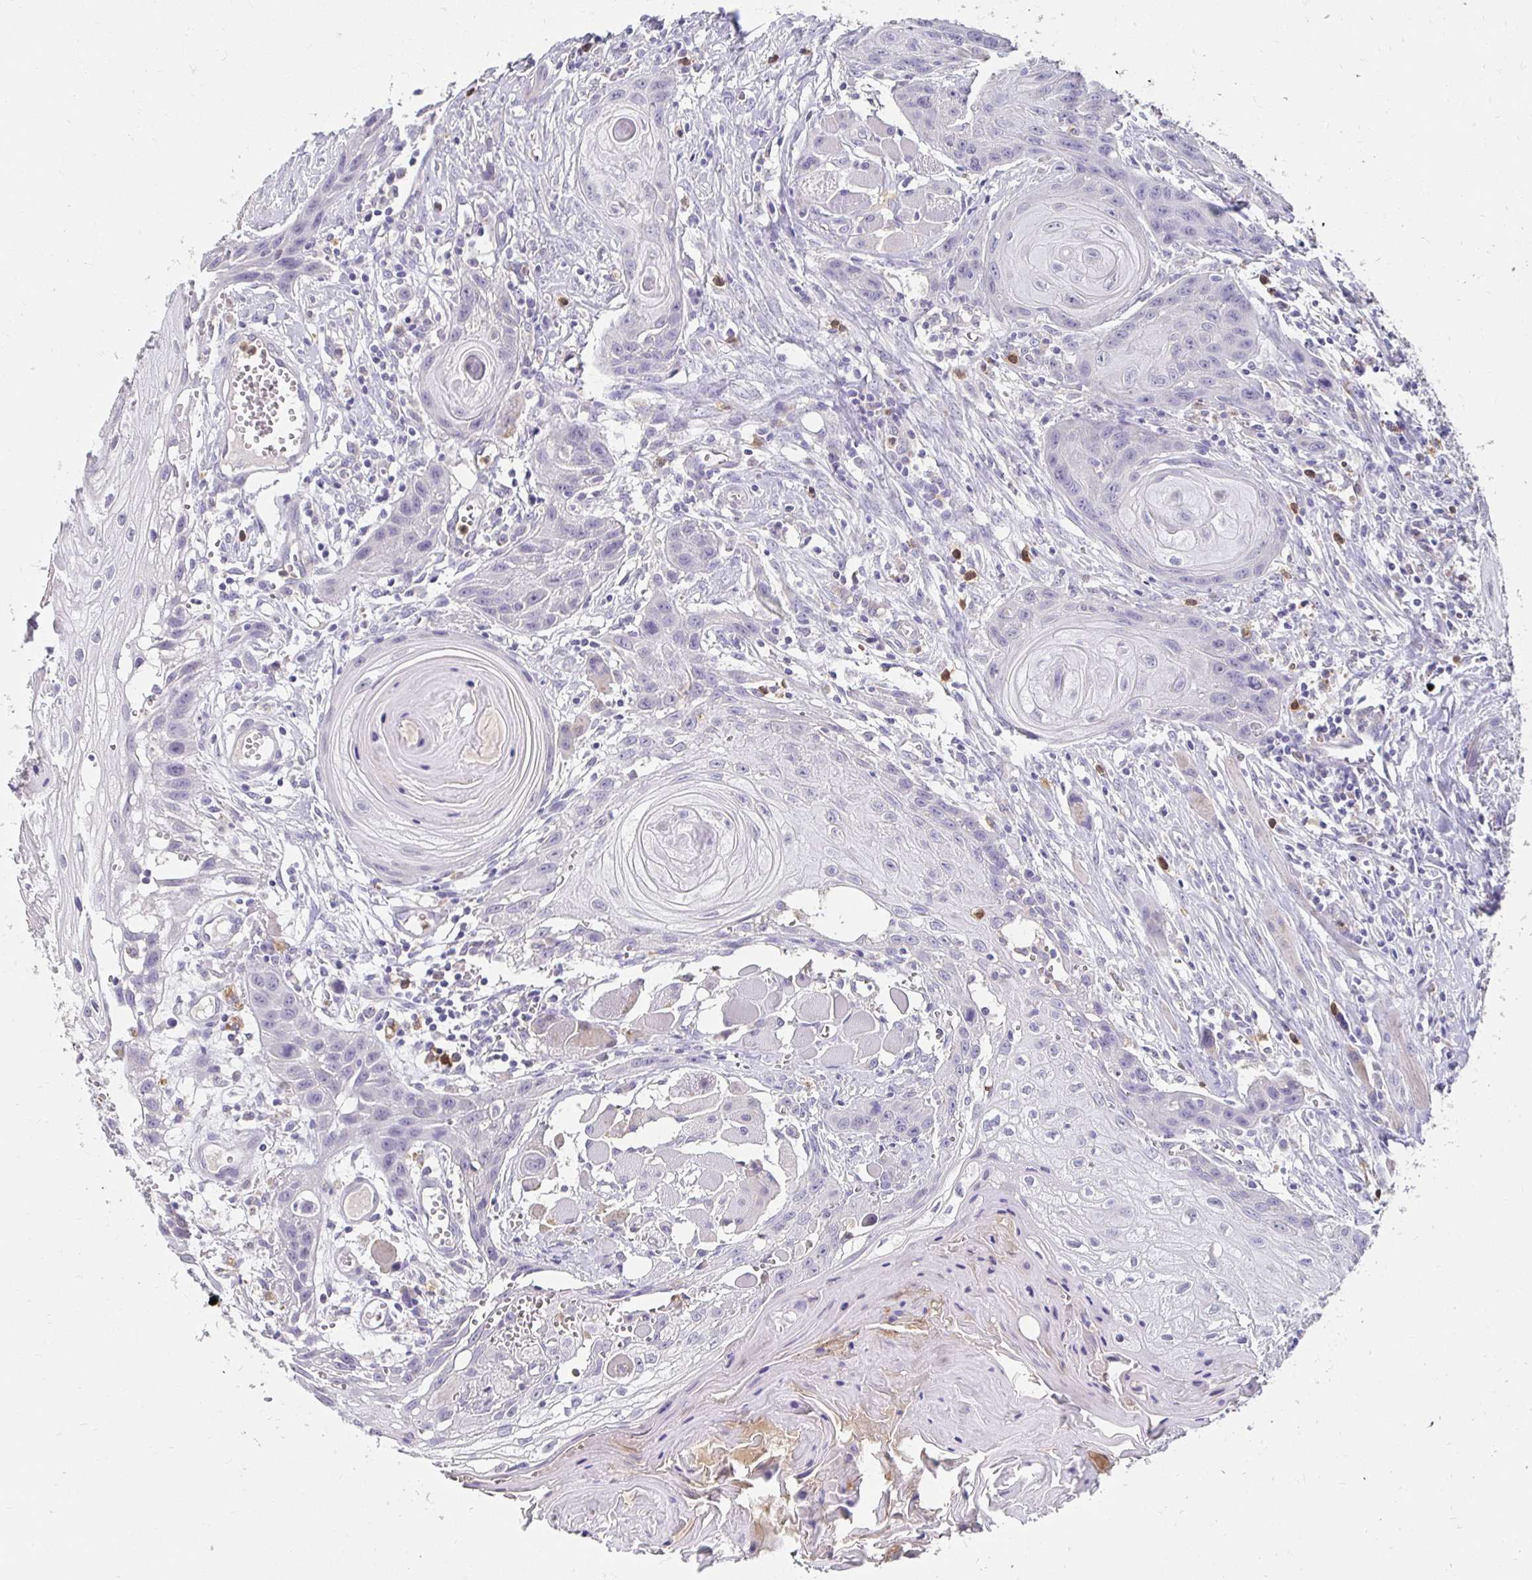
{"staining": {"intensity": "negative", "quantity": "none", "location": "none"}, "tissue": "head and neck cancer", "cell_type": "Tumor cells", "image_type": "cancer", "snomed": [{"axis": "morphology", "description": "Squamous cell carcinoma, NOS"}, {"axis": "topography", "description": "Oral tissue"}, {"axis": "topography", "description": "Head-Neck"}], "caption": "Micrograph shows no significant protein expression in tumor cells of squamous cell carcinoma (head and neck).", "gene": "GK2", "patient": {"sex": "male", "age": 58}}